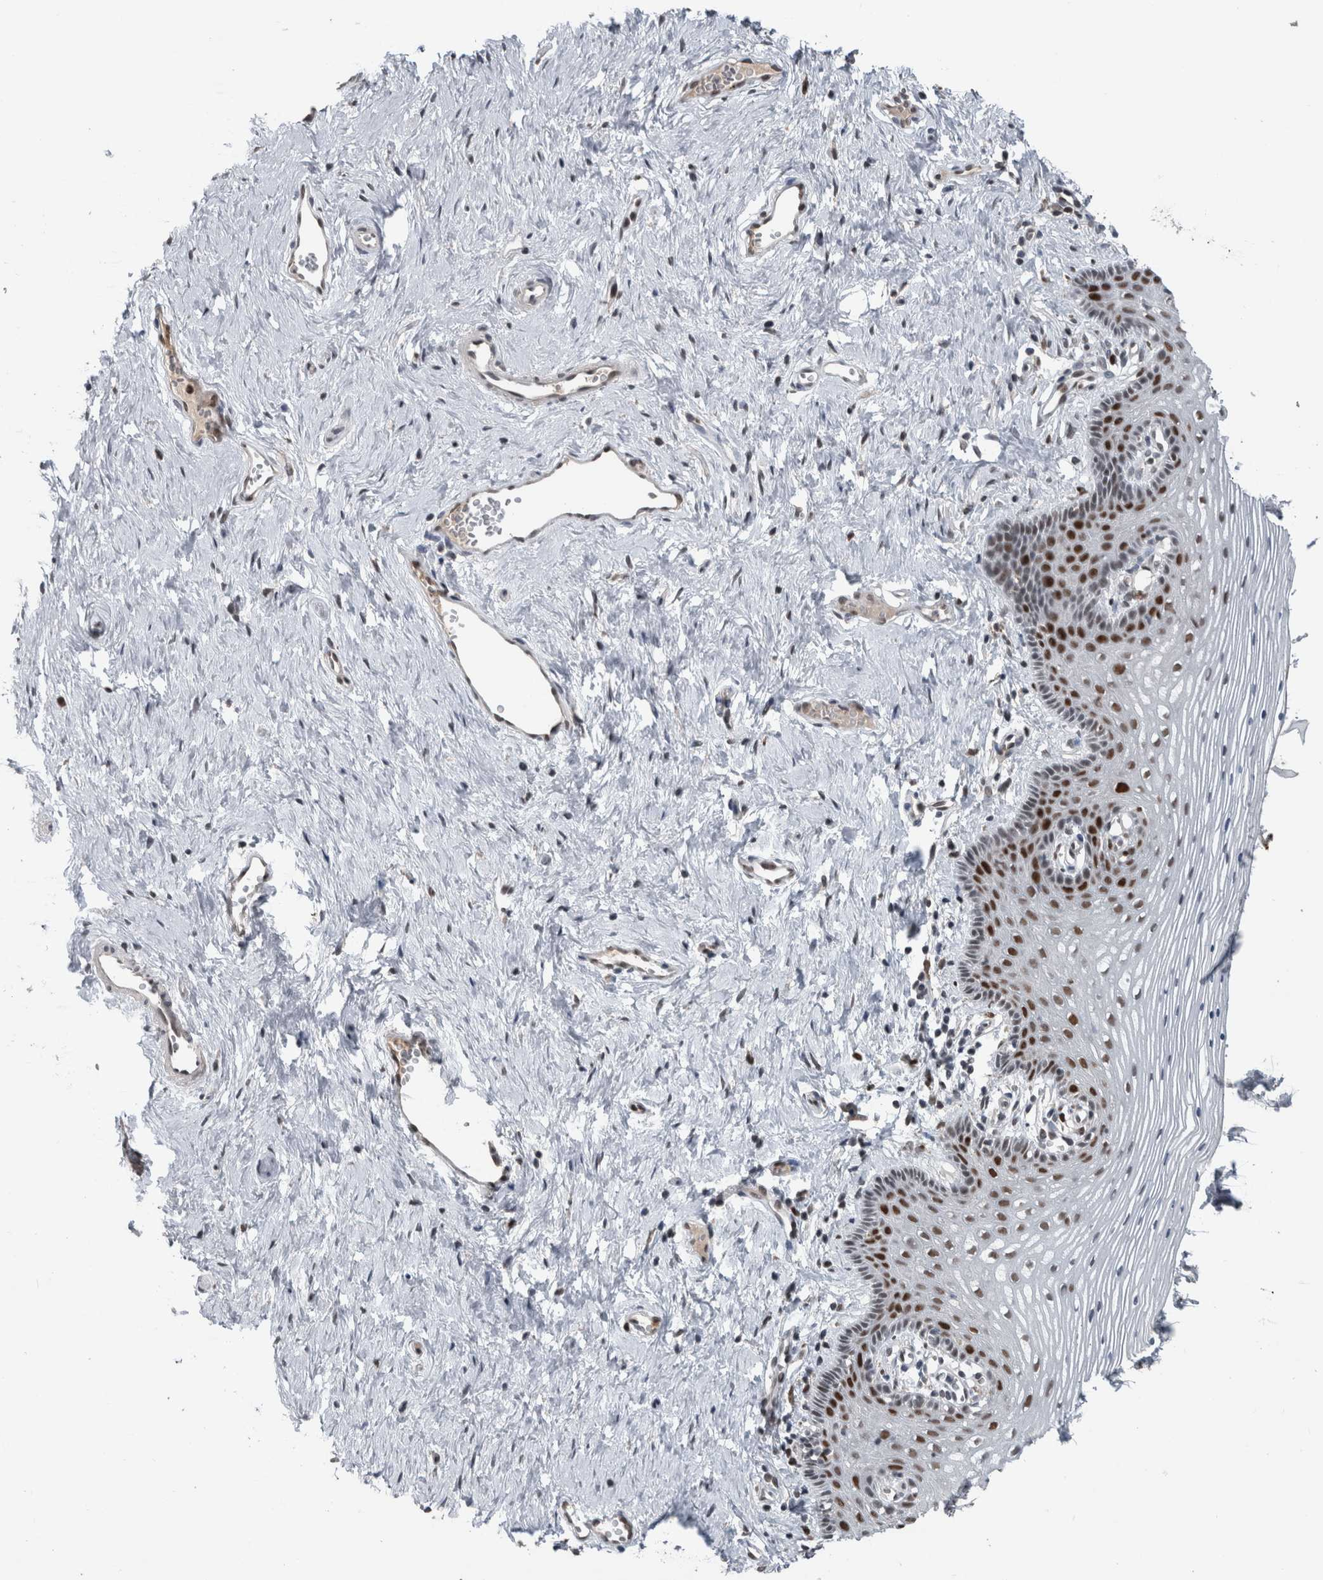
{"staining": {"intensity": "strong", "quantity": "25%-75%", "location": "nuclear"}, "tissue": "vagina", "cell_type": "Squamous epithelial cells", "image_type": "normal", "snomed": [{"axis": "morphology", "description": "Normal tissue, NOS"}, {"axis": "topography", "description": "Vagina"}], "caption": "Human vagina stained with a brown dye shows strong nuclear positive positivity in about 25%-75% of squamous epithelial cells.", "gene": "POLD2", "patient": {"sex": "female", "age": 32}}